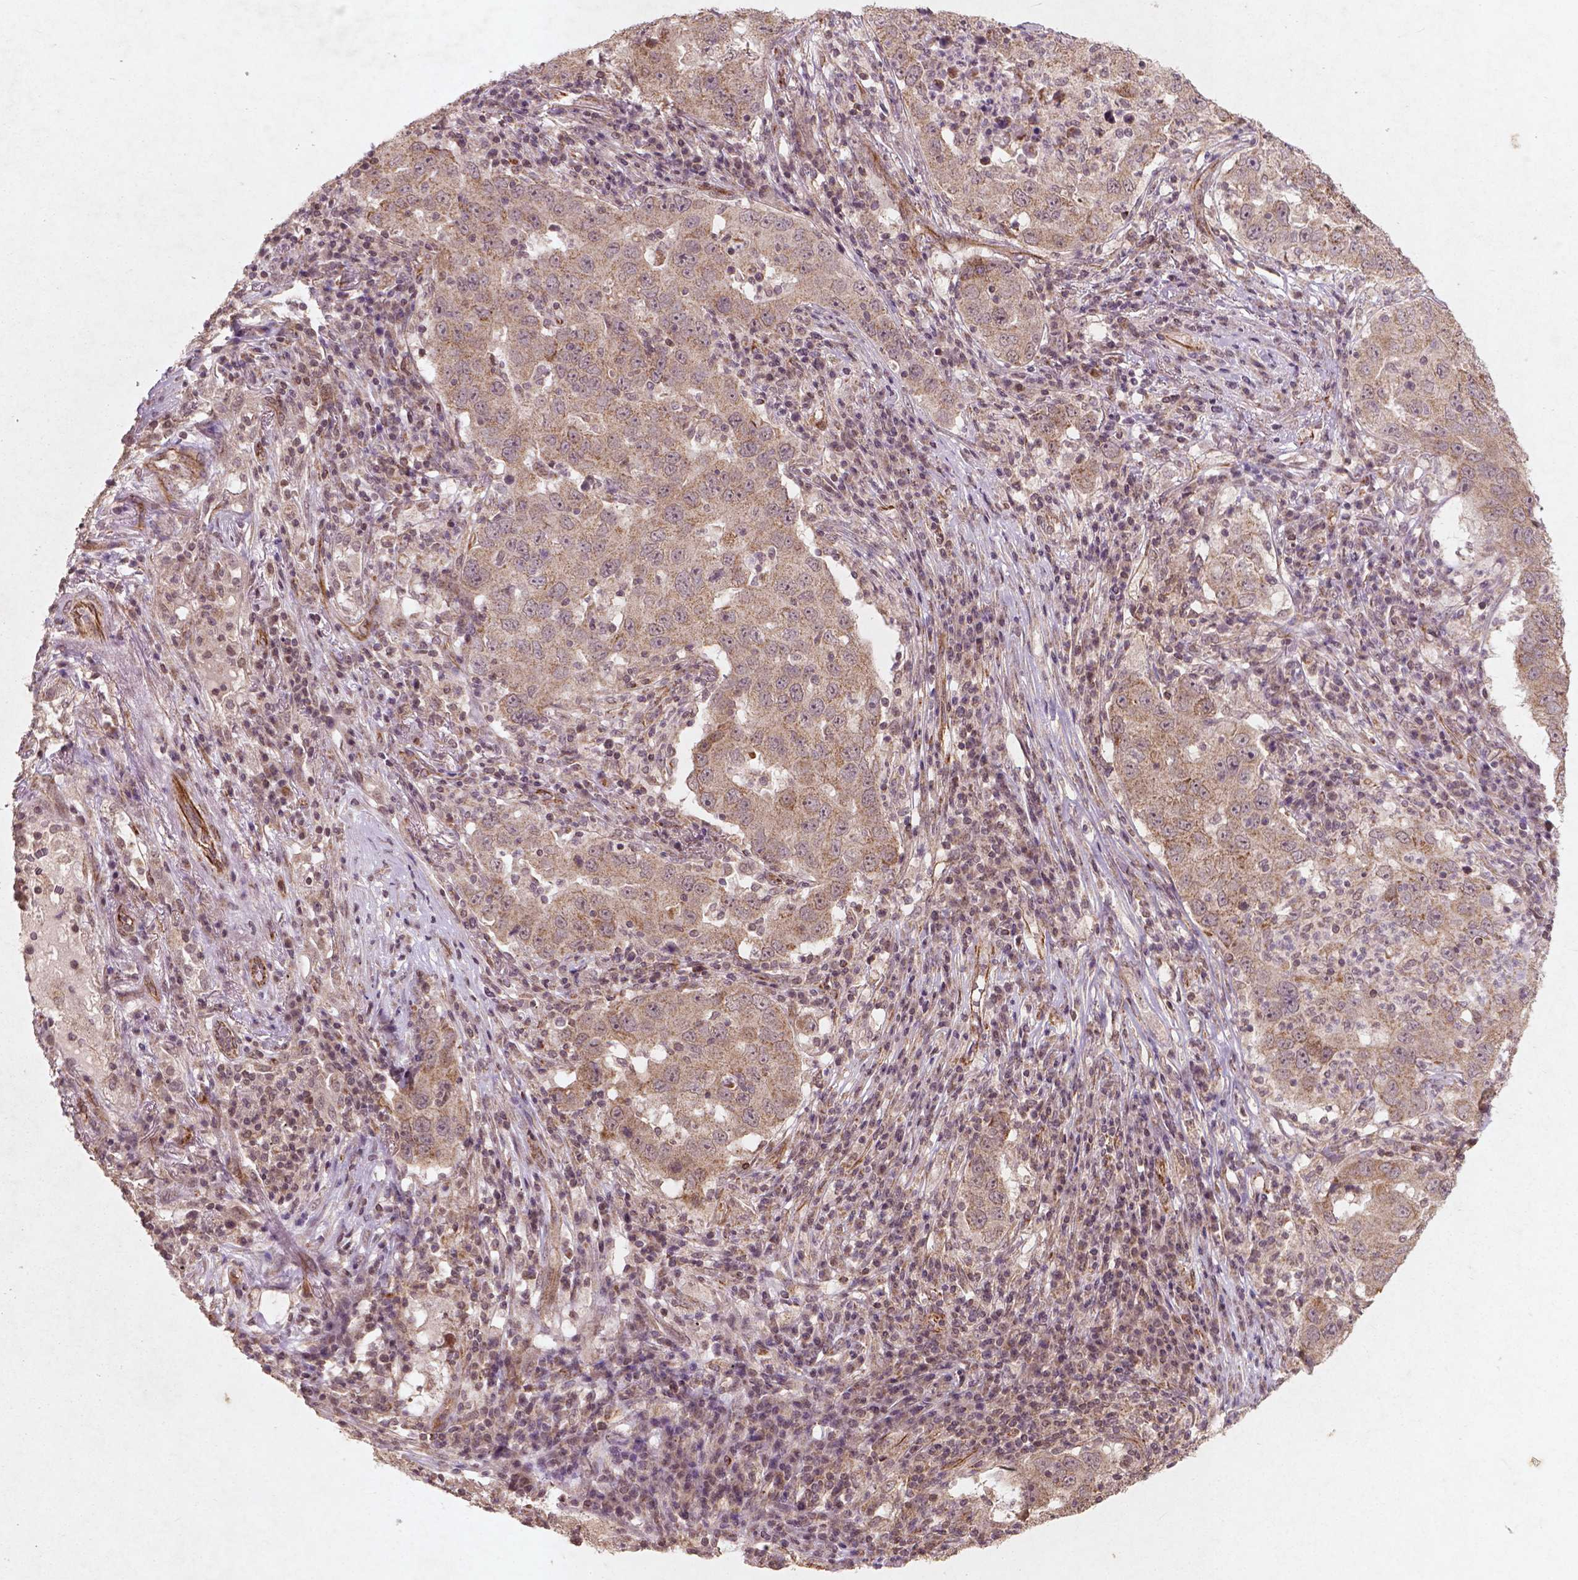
{"staining": {"intensity": "weak", "quantity": ">75%", "location": "cytoplasmic/membranous"}, "tissue": "lung cancer", "cell_type": "Tumor cells", "image_type": "cancer", "snomed": [{"axis": "morphology", "description": "Adenocarcinoma, NOS"}, {"axis": "topography", "description": "Lung"}], "caption": "Human lung adenocarcinoma stained with a brown dye displays weak cytoplasmic/membranous positive positivity in about >75% of tumor cells.", "gene": "SMAD2", "patient": {"sex": "male", "age": 73}}